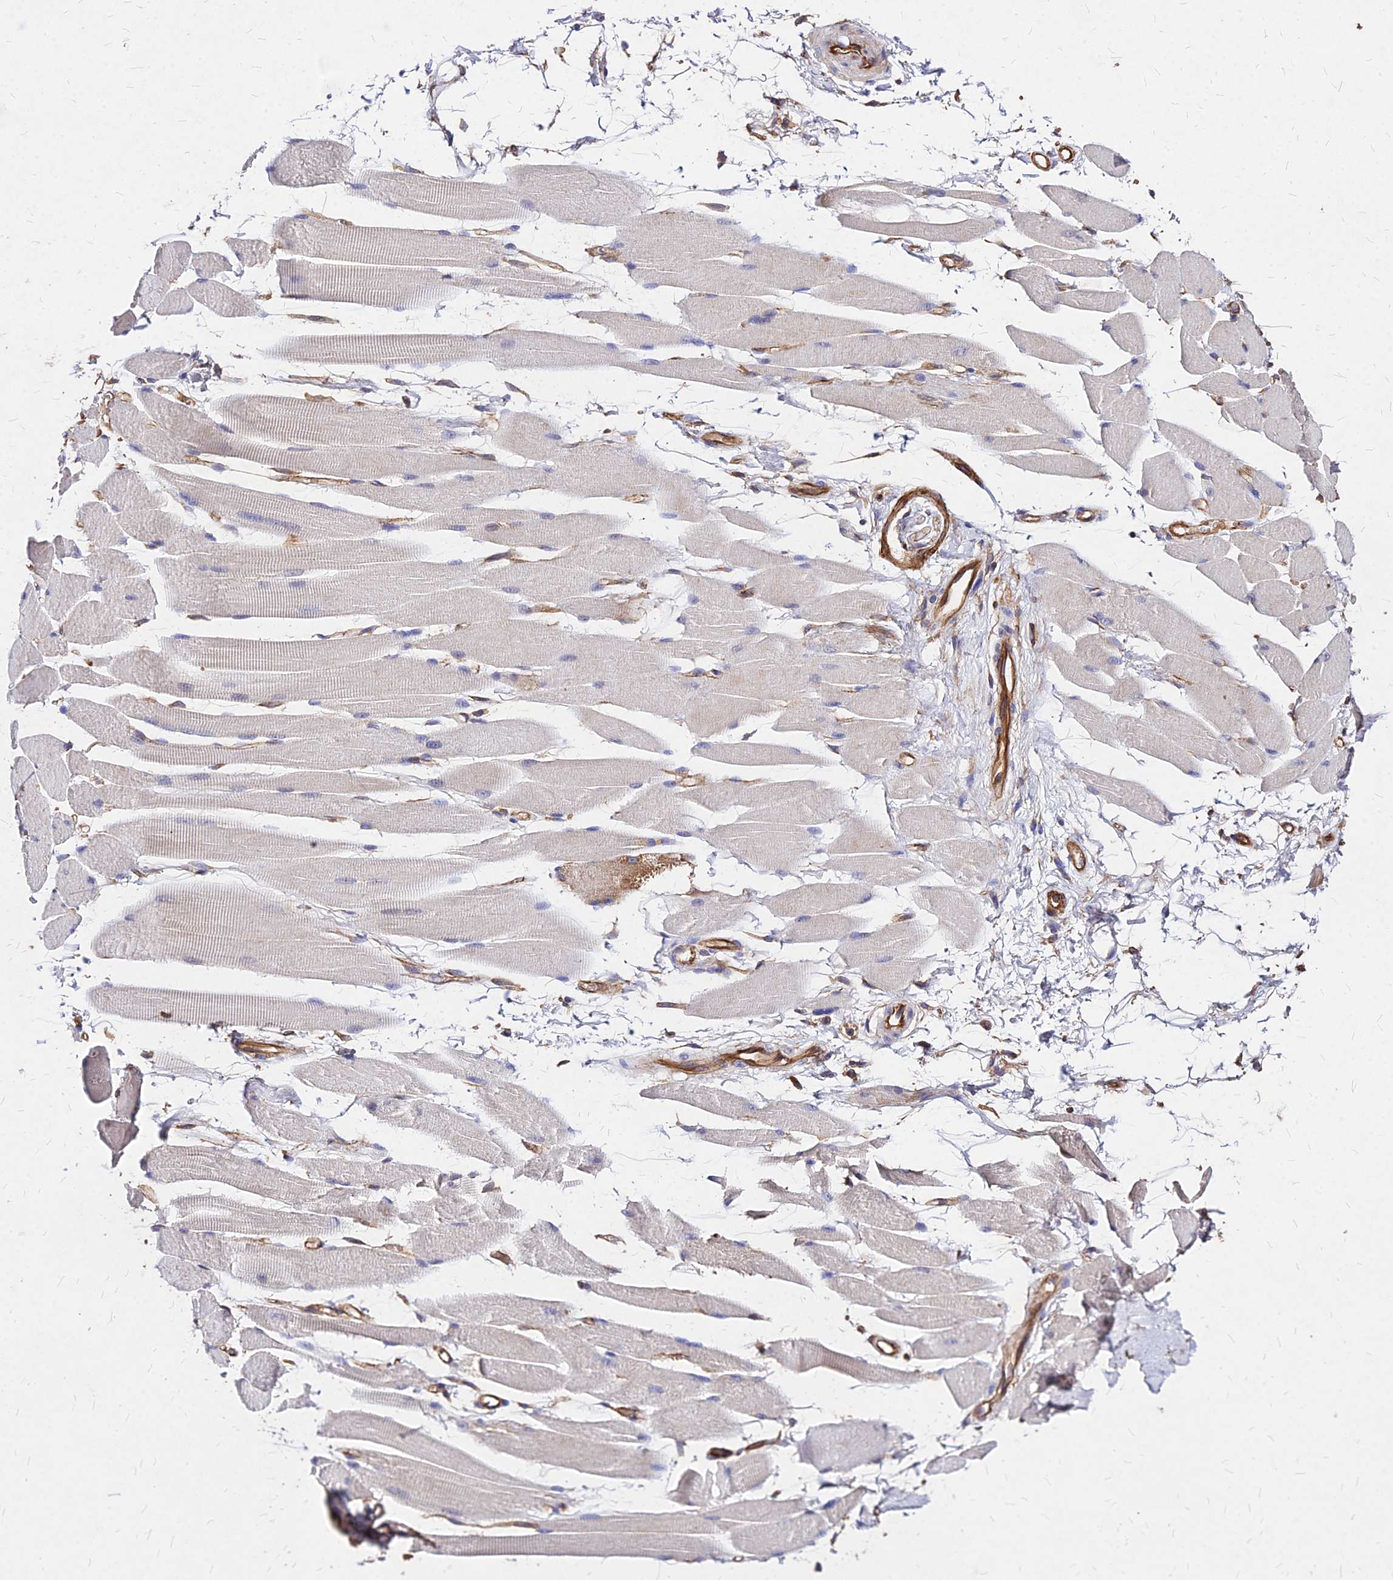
{"staining": {"intensity": "negative", "quantity": "none", "location": "none"}, "tissue": "skeletal muscle", "cell_type": "Myocytes", "image_type": "normal", "snomed": [{"axis": "morphology", "description": "Normal tissue, NOS"}, {"axis": "topography", "description": "Skeletal muscle"}, {"axis": "topography", "description": "Oral tissue"}, {"axis": "topography", "description": "Peripheral nerve tissue"}], "caption": "A micrograph of skeletal muscle stained for a protein exhibits no brown staining in myocytes. (Brightfield microscopy of DAB (3,3'-diaminobenzidine) IHC at high magnification).", "gene": "EFCC1", "patient": {"sex": "female", "age": 84}}